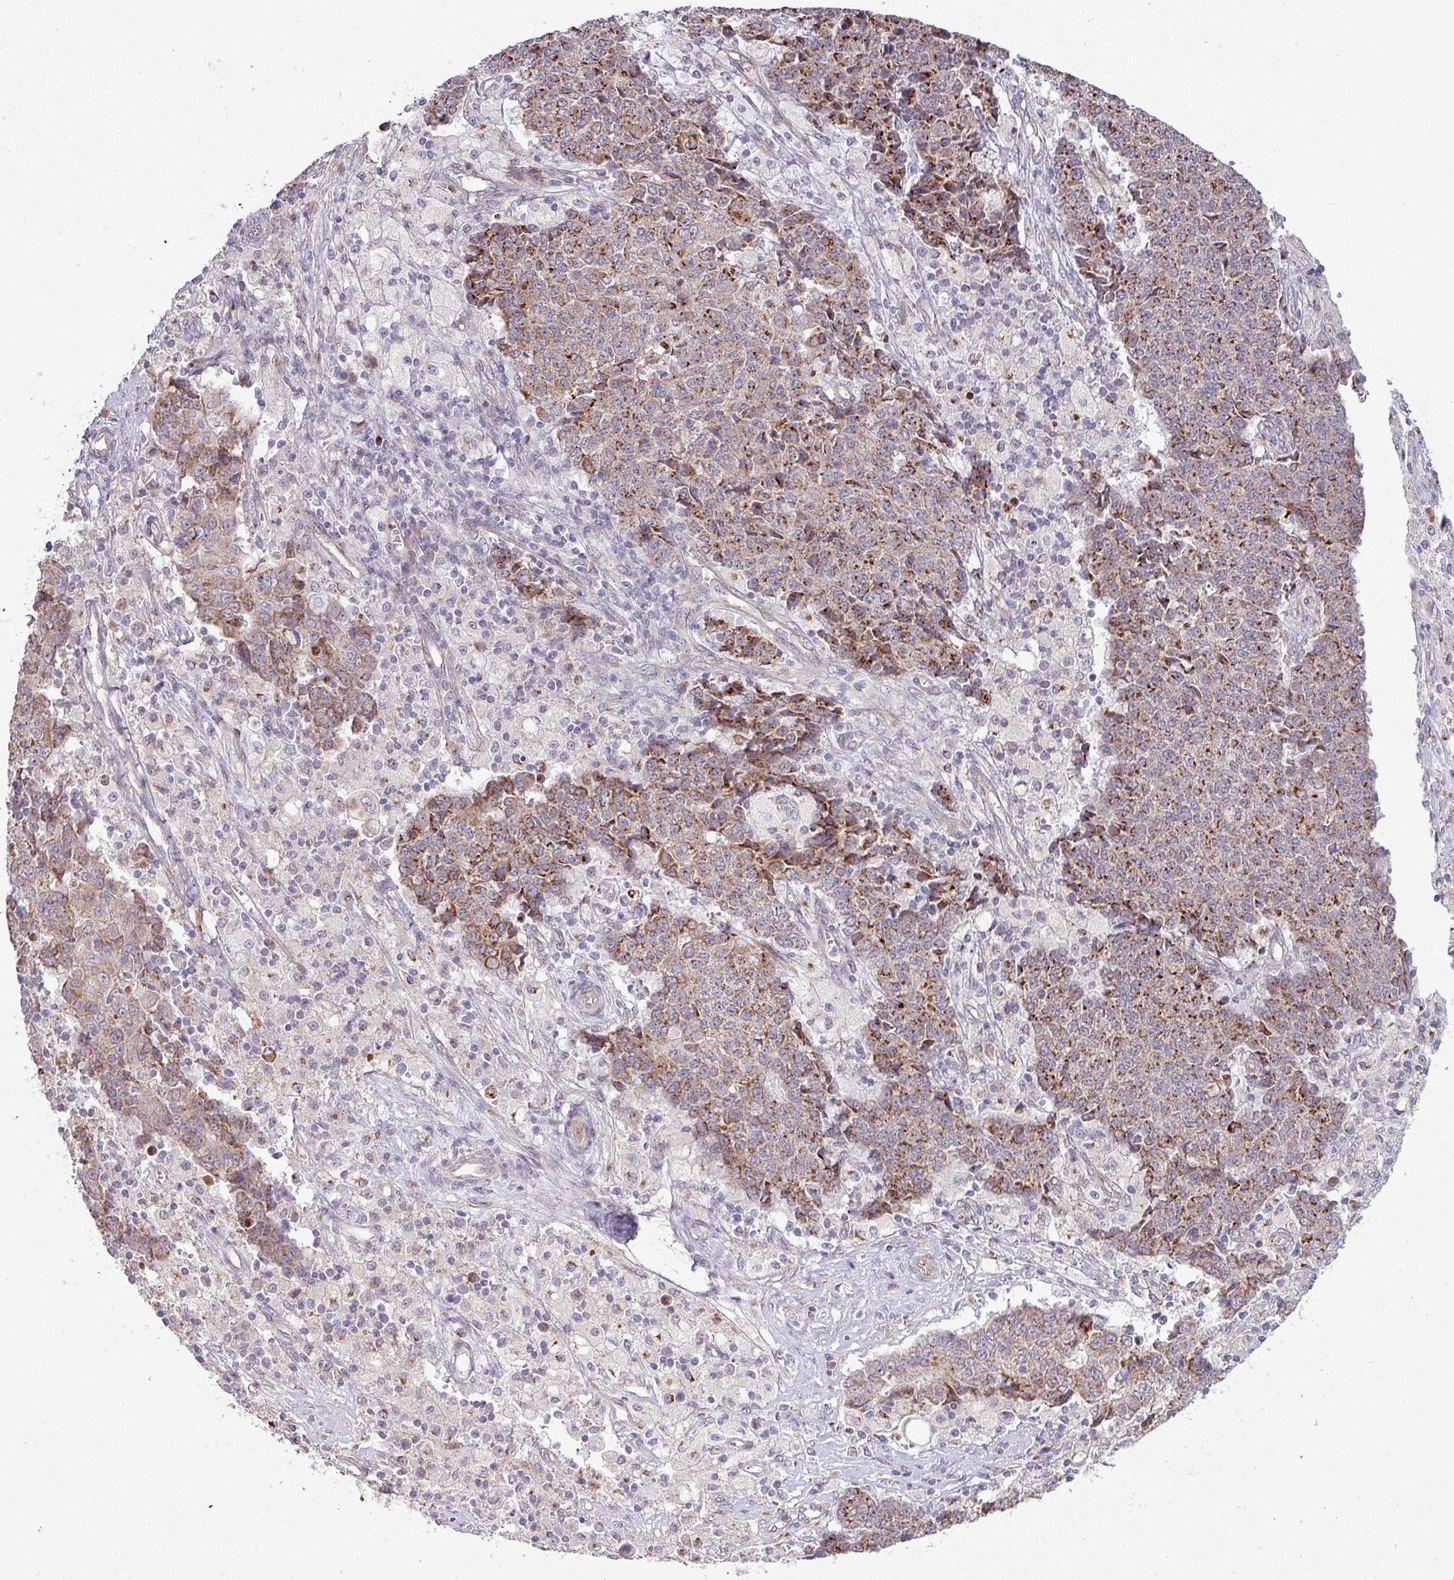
{"staining": {"intensity": "moderate", "quantity": ">75%", "location": "cytoplasmic/membranous"}, "tissue": "ovarian cancer", "cell_type": "Tumor cells", "image_type": "cancer", "snomed": [{"axis": "morphology", "description": "Carcinoma, endometroid"}, {"axis": "topography", "description": "Ovary"}], "caption": "This is a micrograph of immunohistochemistry staining of ovarian cancer, which shows moderate positivity in the cytoplasmic/membranous of tumor cells.", "gene": "TIMMDC1", "patient": {"sex": "female", "age": 42}}